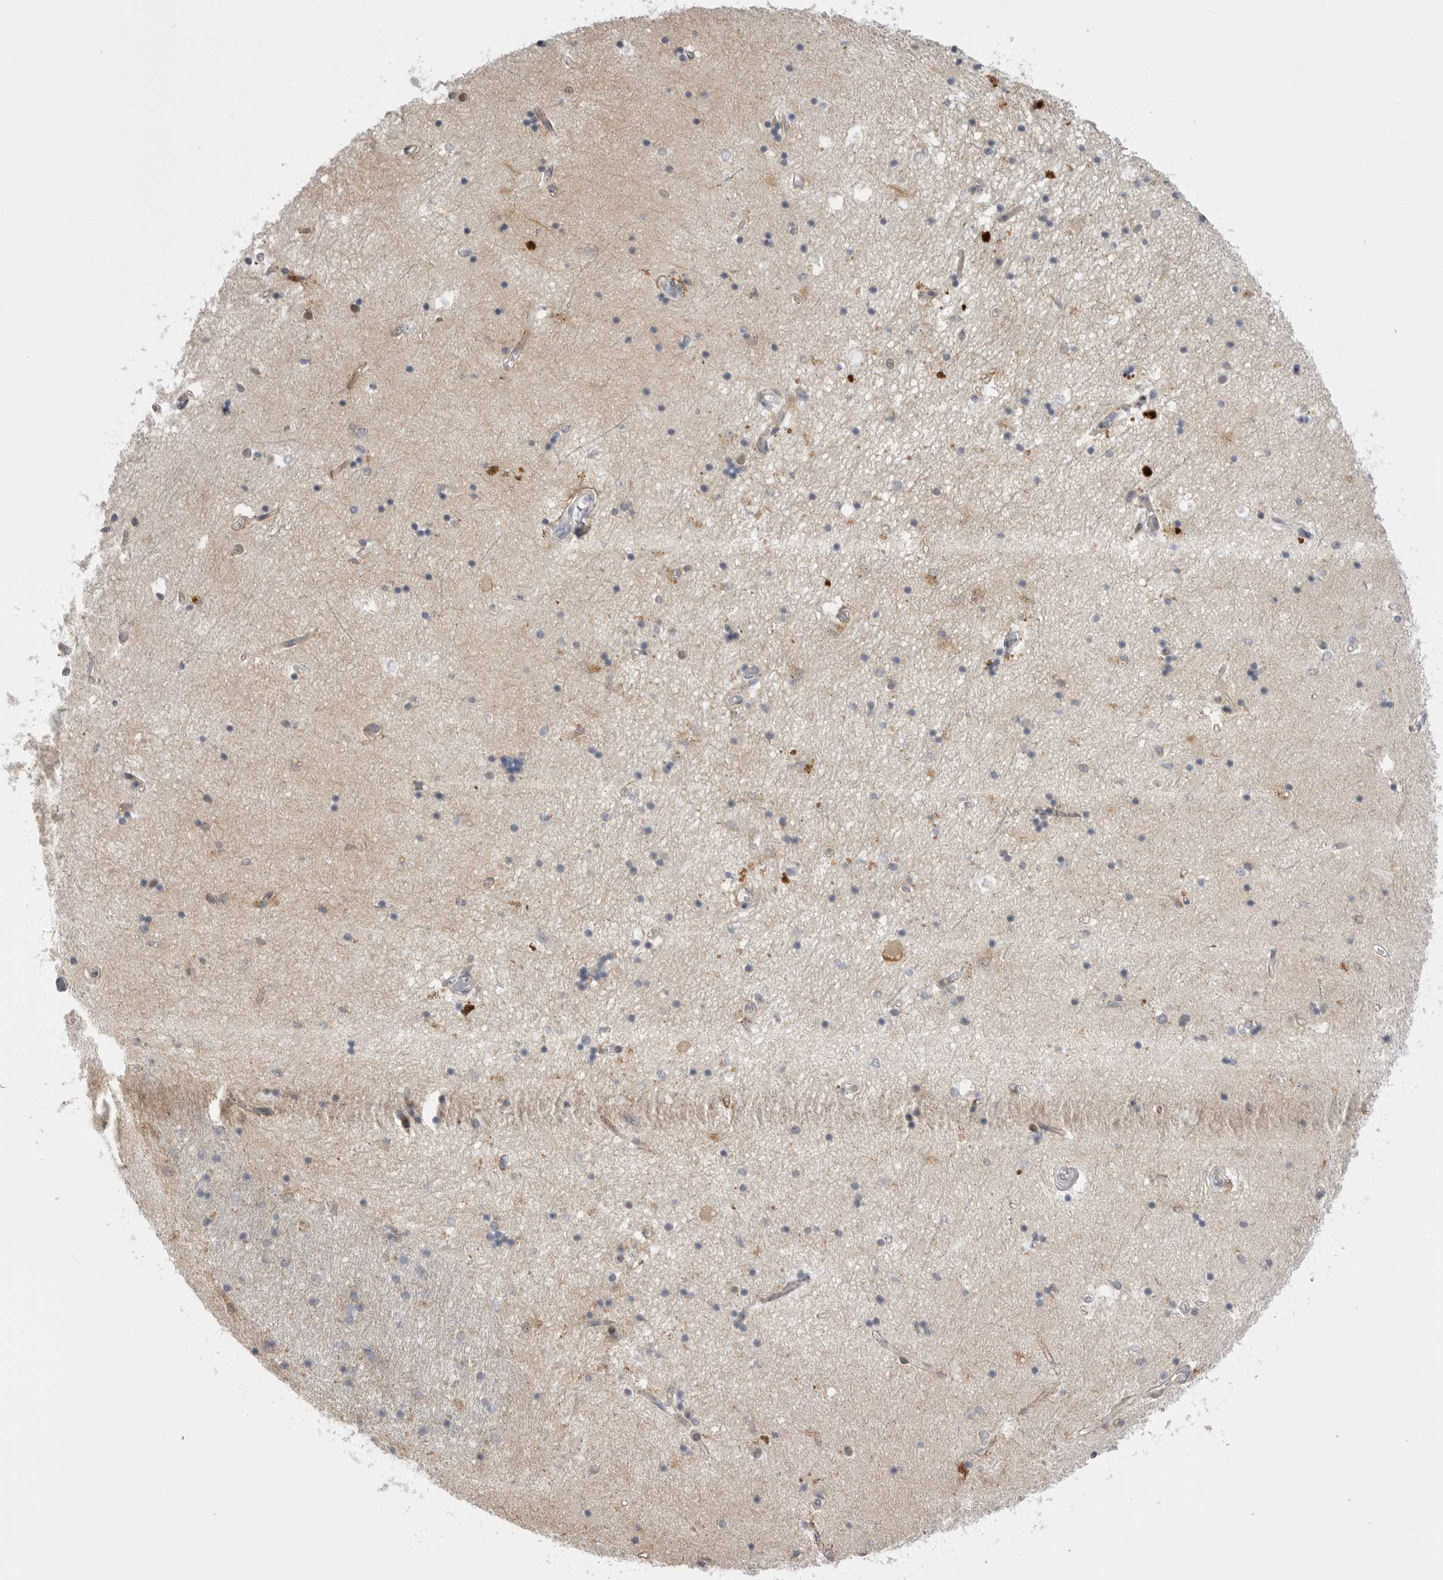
{"staining": {"intensity": "negative", "quantity": "none", "location": "none"}, "tissue": "hippocampus", "cell_type": "Glial cells", "image_type": "normal", "snomed": [{"axis": "morphology", "description": "Normal tissue, NOS"}, {"axis": "topography", "description": "Hippocampus"}], "caption": "Immunohistochemistry of benign hippocampus shows no positivity in glial cells. (Immunohistochemistry (ihc), brightfield microscopy, high magnification).", "gene": "GGT6", "patient": {"sex": "male", "age": 45}}